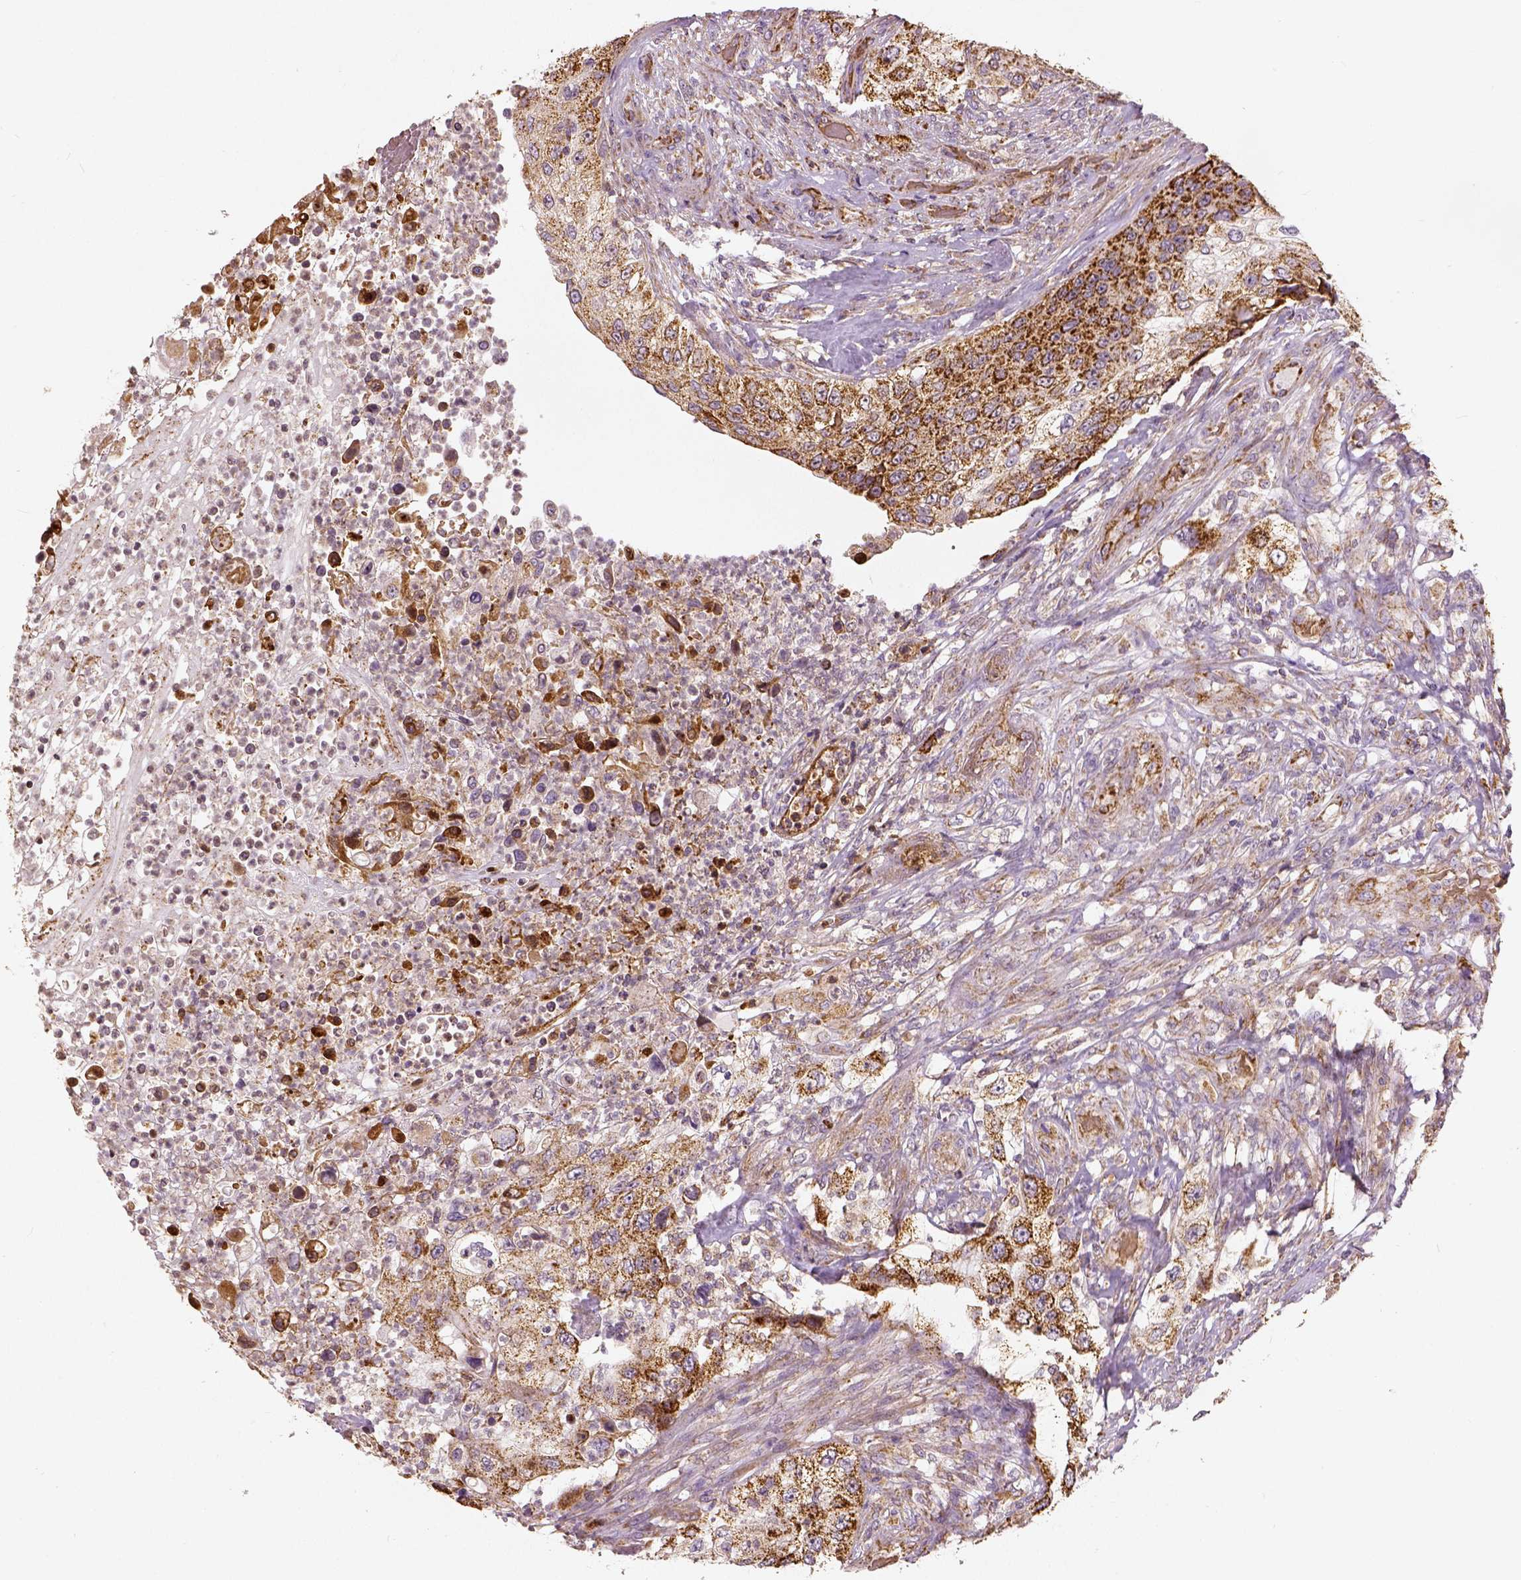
{"staining": {"intensity": "moderate", "quantity": ">75%", "location": "cytoplasmic/membranous"}, "tissue": "urothelial cancer", "cell_type": "Tumor cells", "image_type": "cancer", "snomed": [{"axis": "morphology", "description": "Urothelial carcinoma, High grade"}, {"axis": "topography", "description": "Urinary bladder"}], "caption": "High-grade urothelial carcinoma tissue shows moderate cytoplasmic/membranous staining in approximately >75% of tumor cells", "gene": "PGAM5", "patient": {"sex": "female", "age": 60}}